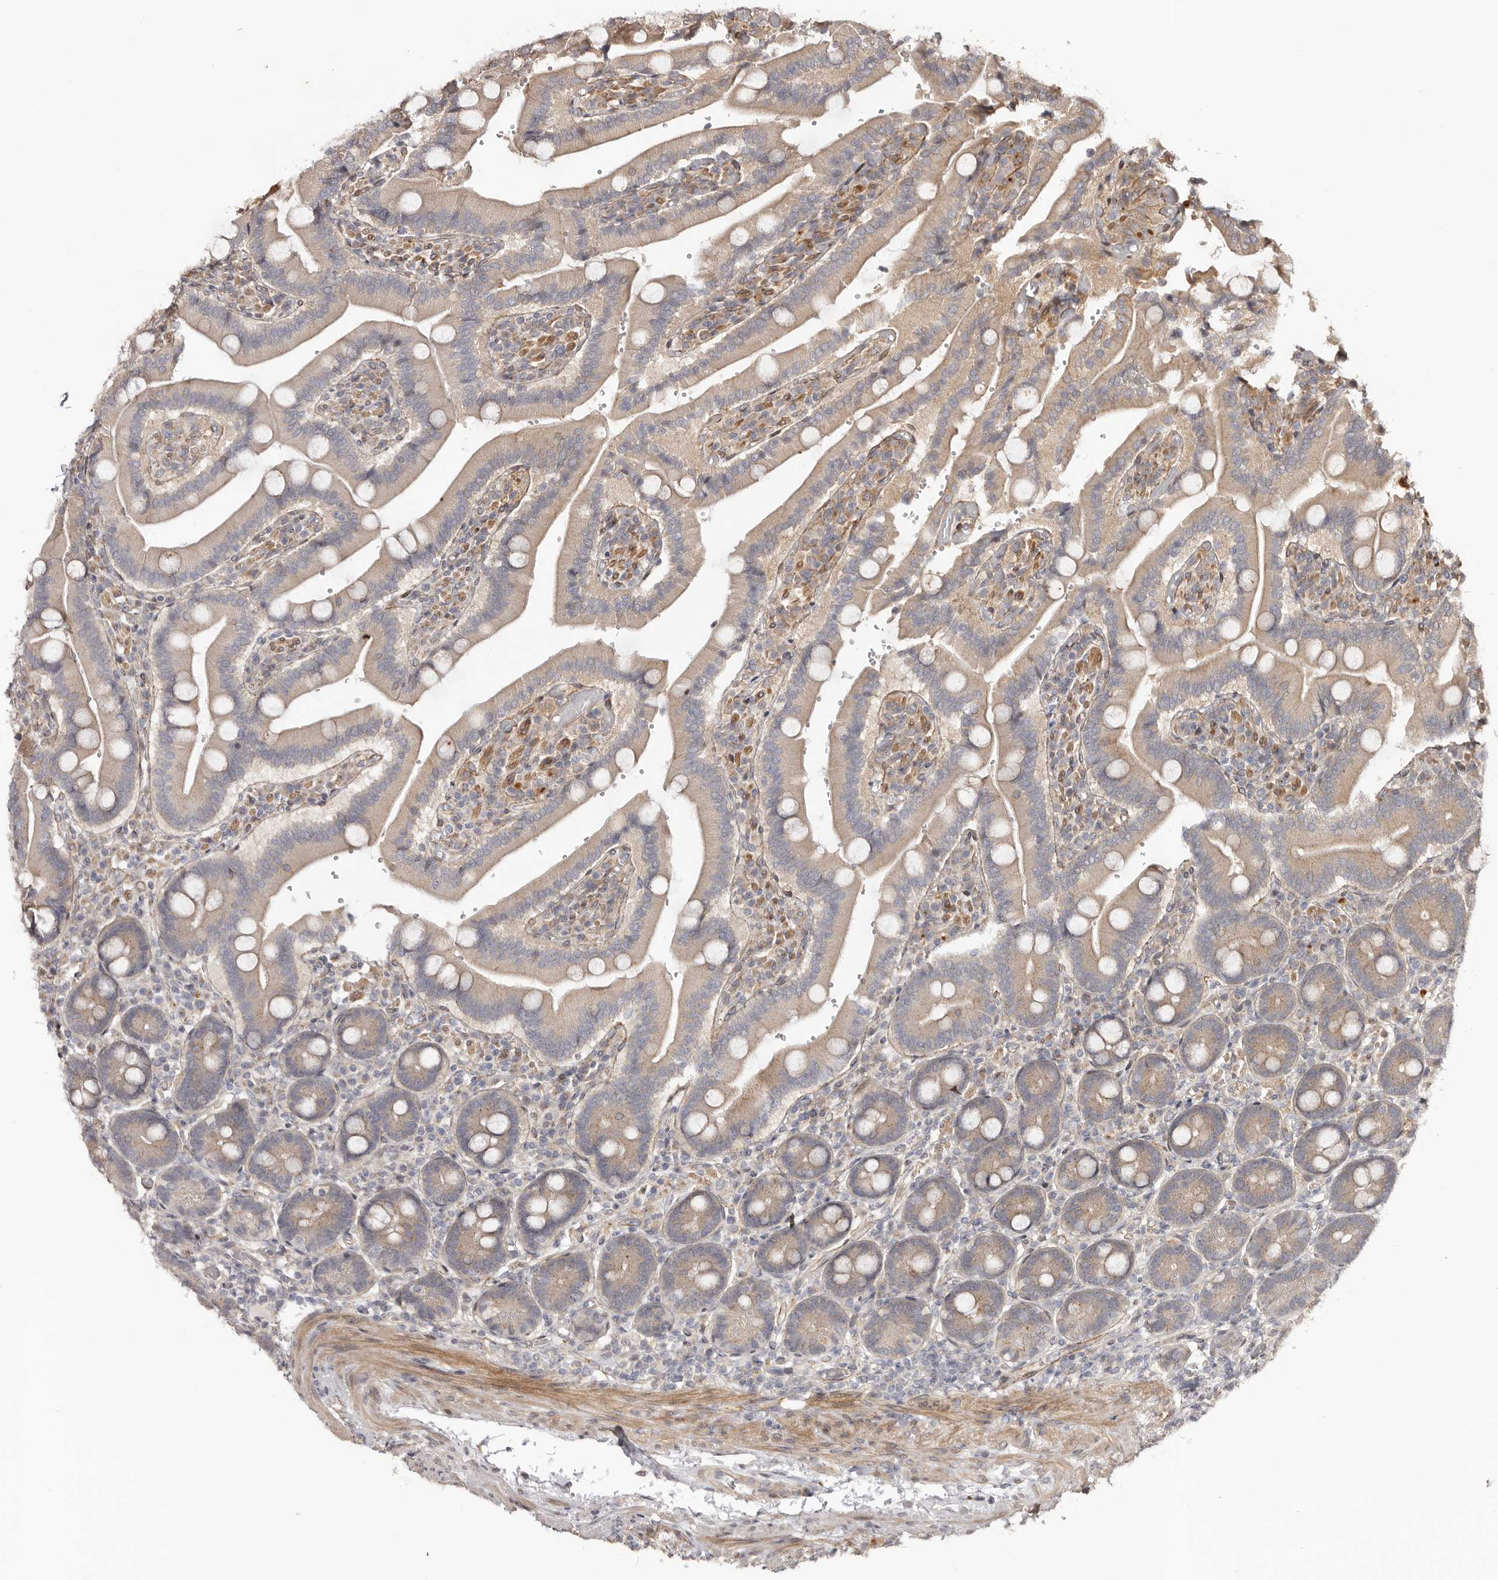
{"staining": {"intensity": "moderate", "quantity": "25%-75%", "location": "cytoplasmic/membranous"}, "tissue": "duodenum", "cell_type": "Glandular cells", "image_type": "normal", "snomed": [{"axis": "morphology", "description": "Normal tissue, NOS"}, {"axis": "topography", "description": "Duodenum"}], "caption": "Immunohistochemistry (IHC) (DAB) staining of normal duodenum shows moderate cytoplasmic/membranous protein positivity in about 25%-75% of glandular cells. The staining was performed using DAB (3,3'-diaminobenzidine) to visualize the protein expression in brown, while the nuclei were stained in blue with hematoxylin (Magnification: 20x).", "gene": "MICAL2", "patient": {"sex": "female", "age": 62}}